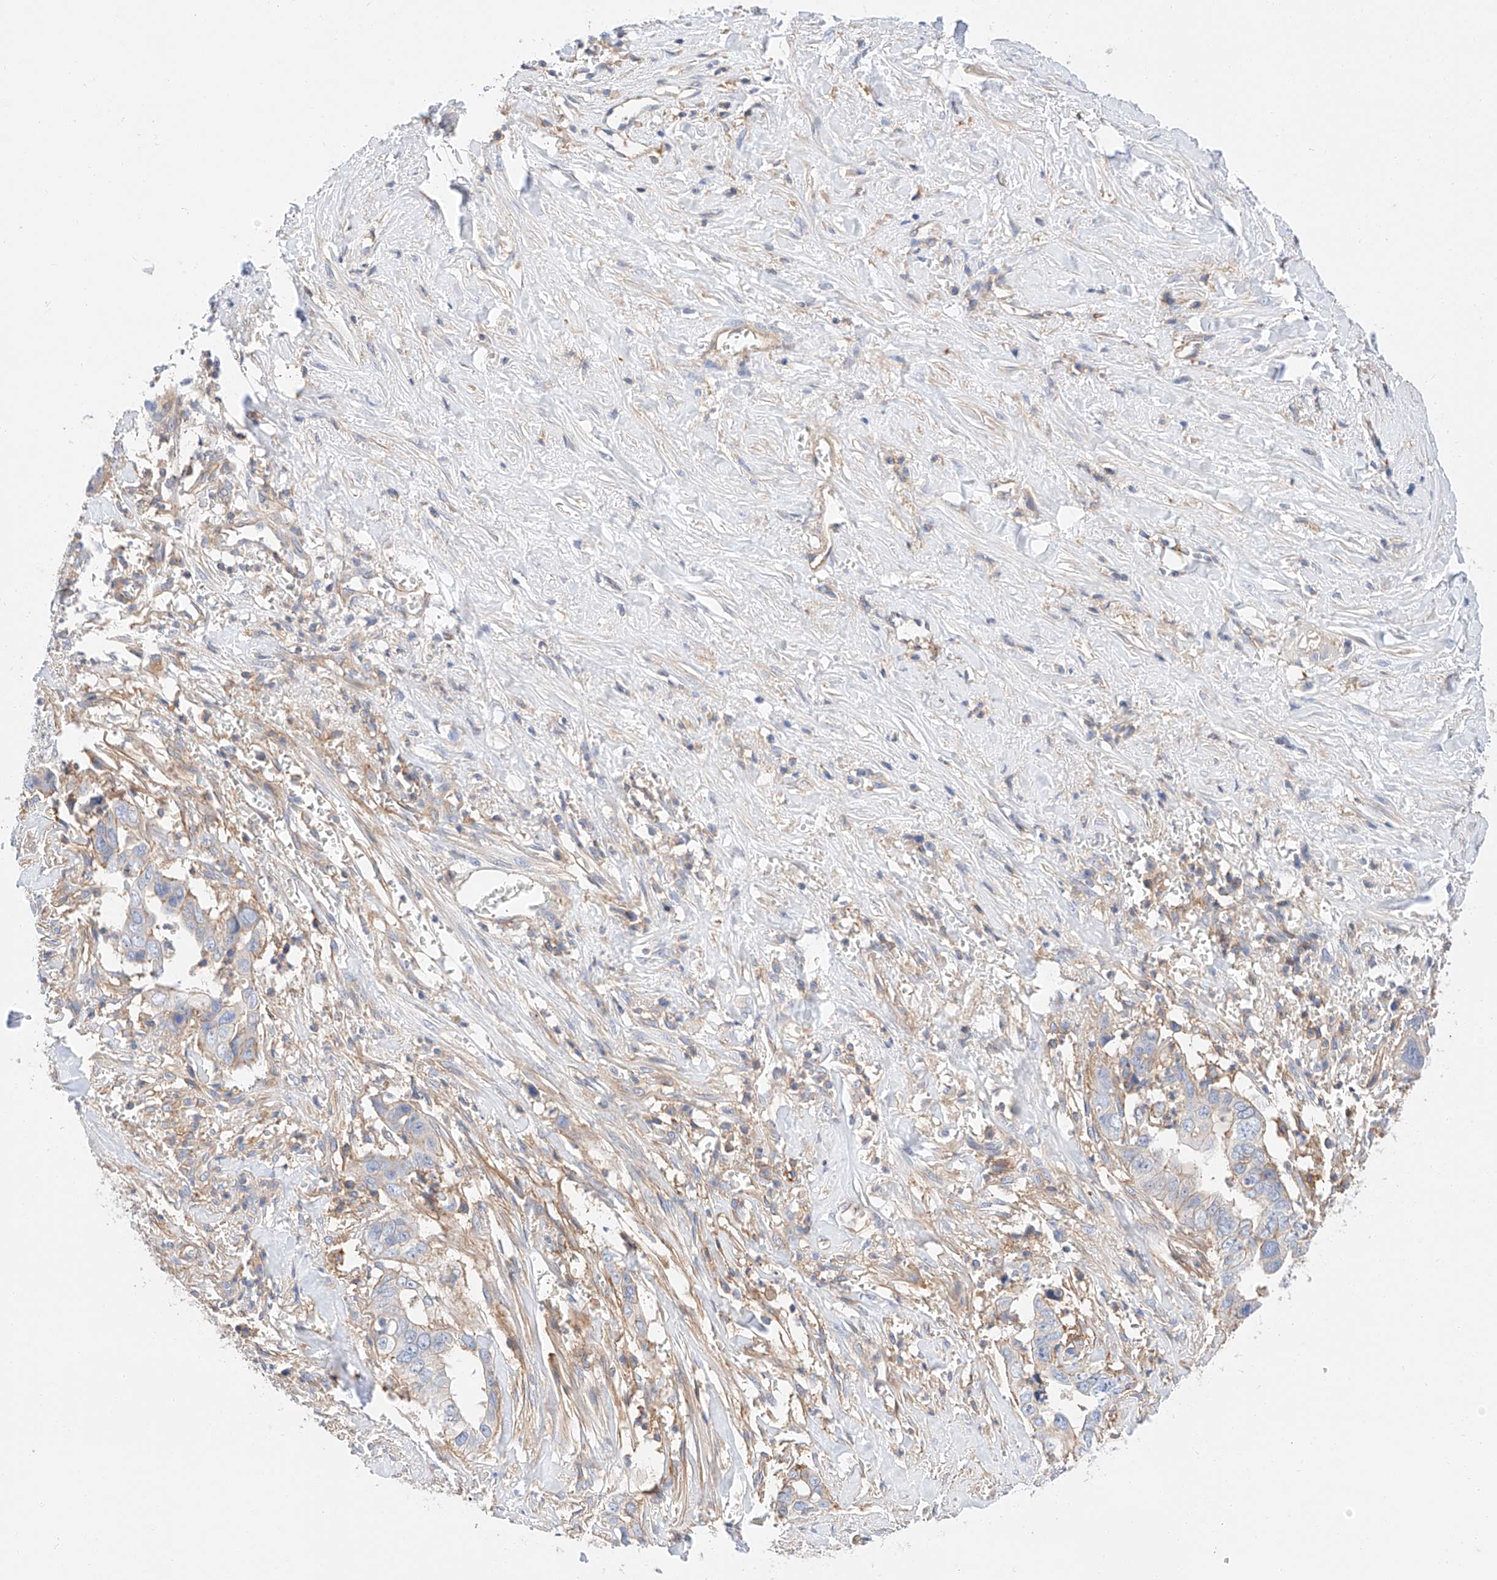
{"staining": {"intensity": "negative", "quantity": "none", "location": "none"}, "tissue": "liver cancer", "cell_type": "Tumor cells", "image_type": "cancer", "snomed": [{"axis": "morphology", "description": "Cholangiocarcinoma"}, {"axis": "topography", "description": "Liver"}], "caption": "This is an IHC micrograph of human liver cancer. There is no expression in tumor cells.", "gene": "HAUS4", "patient": {"sex": "female", "age": 79}}